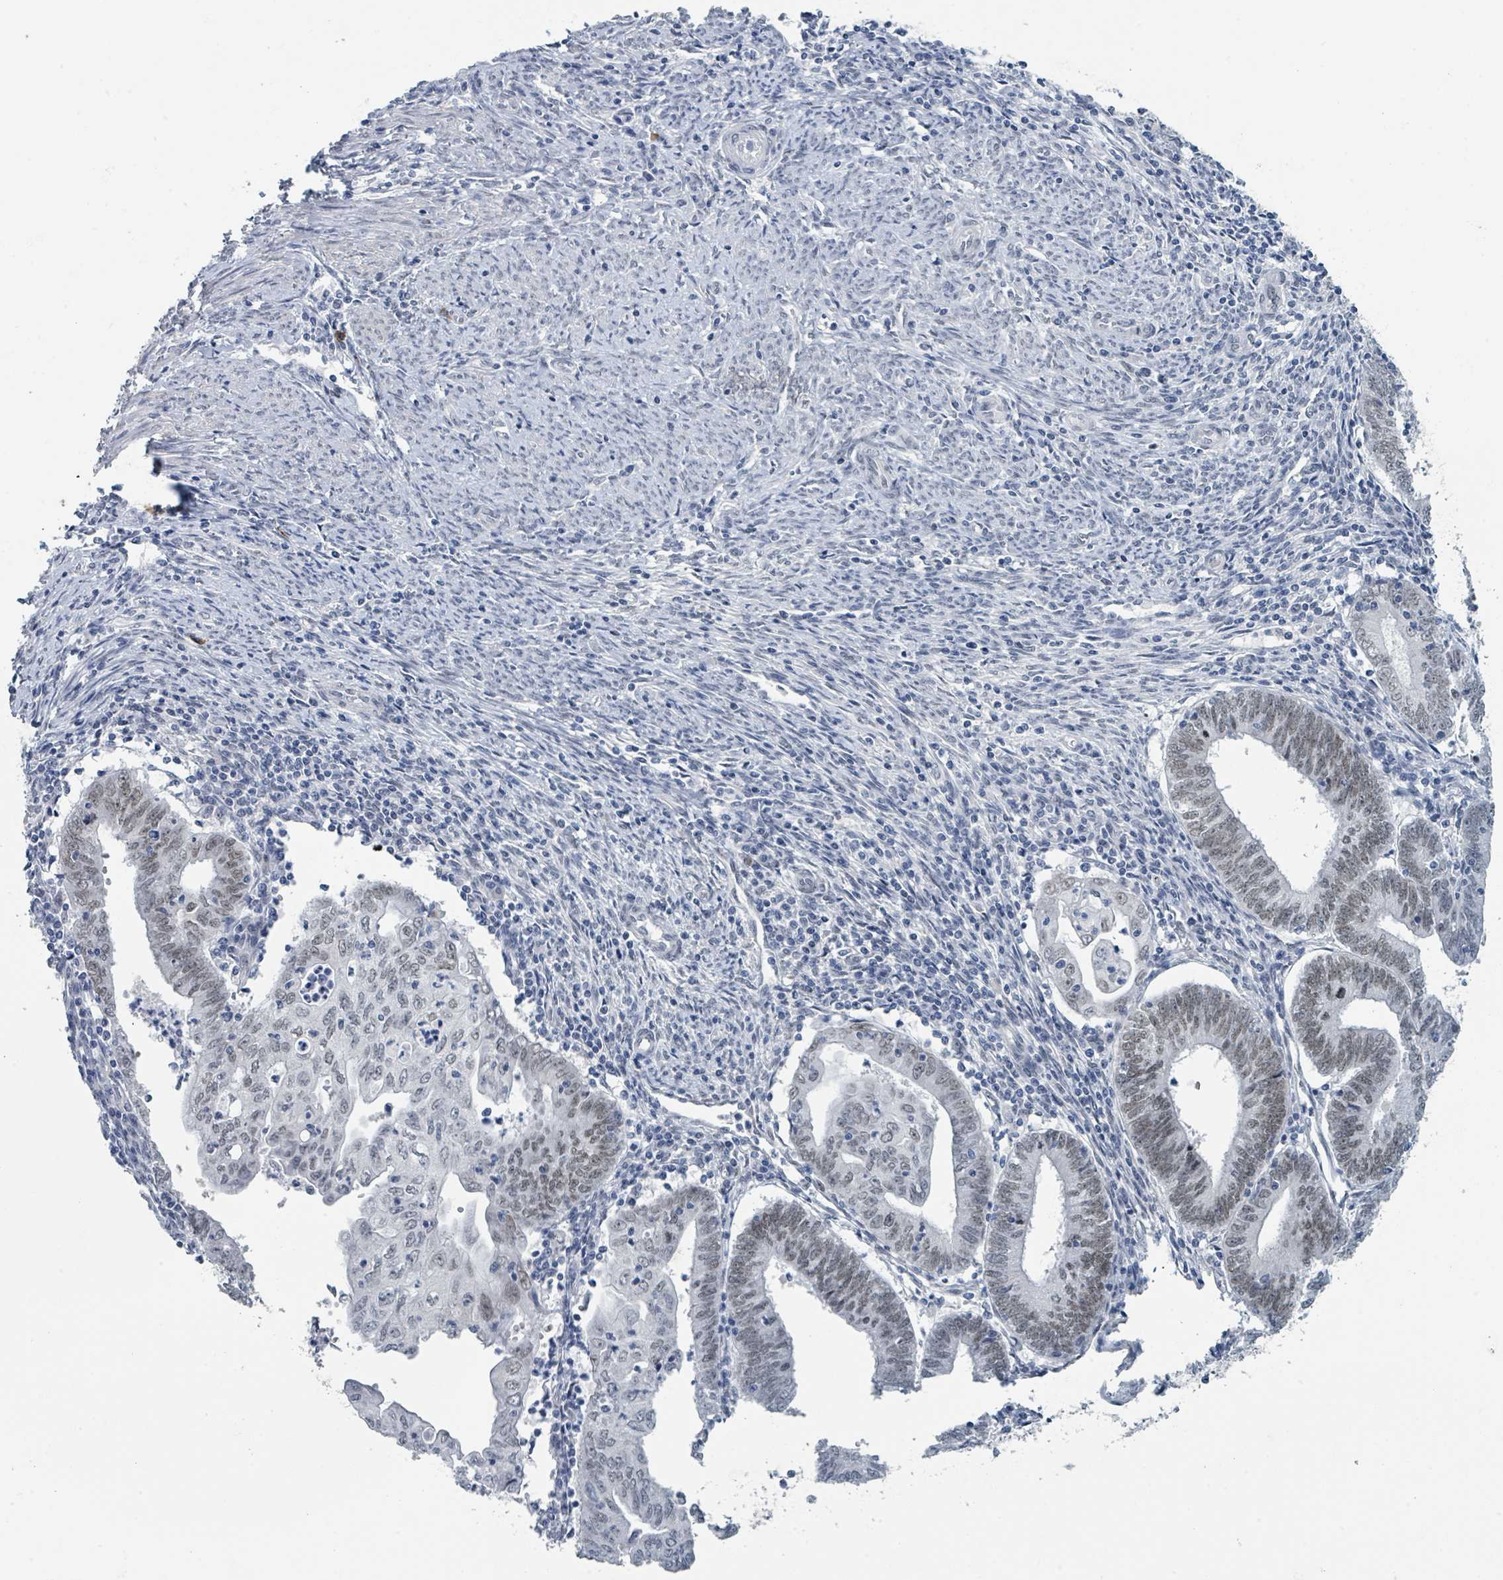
{"staining": {"intensity": "weak", "quantity": "<25%", "location": "nuclear"}, "tissue": "endometrial cancer", "cell_type": "Tumor cells", "image_type": "cancer", "snomed": [{"axis": "morphology", "description": "Adenocarcinoma, NOS"}, {"axis": "topography", "description": "Endometrium"}], "caption": "DAB immunohistochemical staining of human endometrial cancer shows no significant staining in tumor cells.", "gene": "EHMT2", "patient": {"sex": "female", "age": 60}}